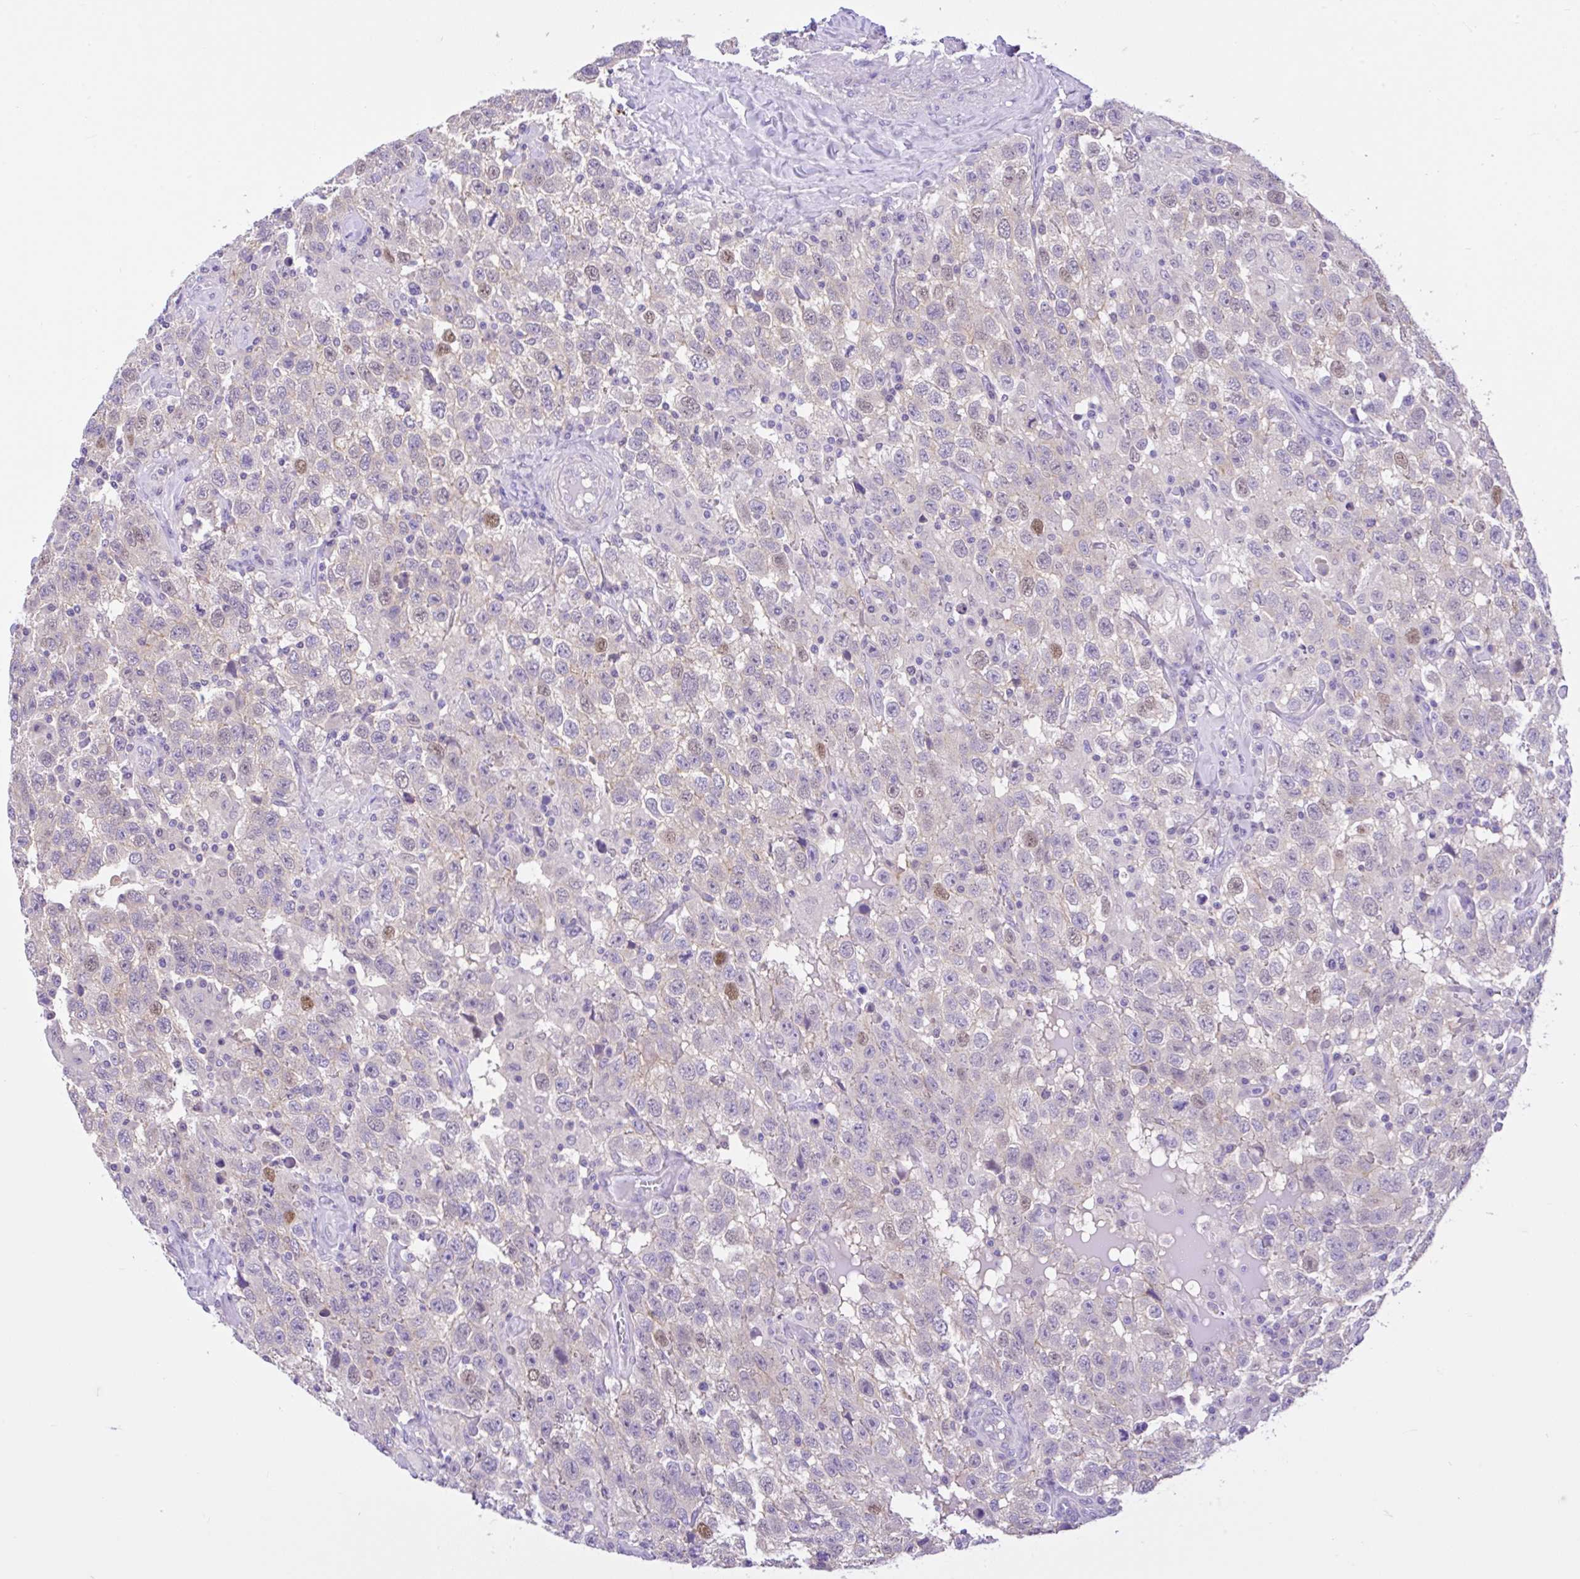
{"staining": {"intensity": "moderate", "quantity": "<25%", "location": "nuclear"}, "tissue": "testis cancer", "cell_type": "Tumor cells", "image_type": "cancer", "snomed": [{"axis": "morphology", "description": "Seminoma, NOS"}, {"axis": "topography", "description": "Testis"}], "caption": "Immunohistochemistry histopathology image of seminoma (testis) stained for a protein (brown), which displays low levels of moderate nuclear expression in approximately <25% of tumor cells.", "gene": "ANO4", "patient": {"sex": "male", "age": 41}}